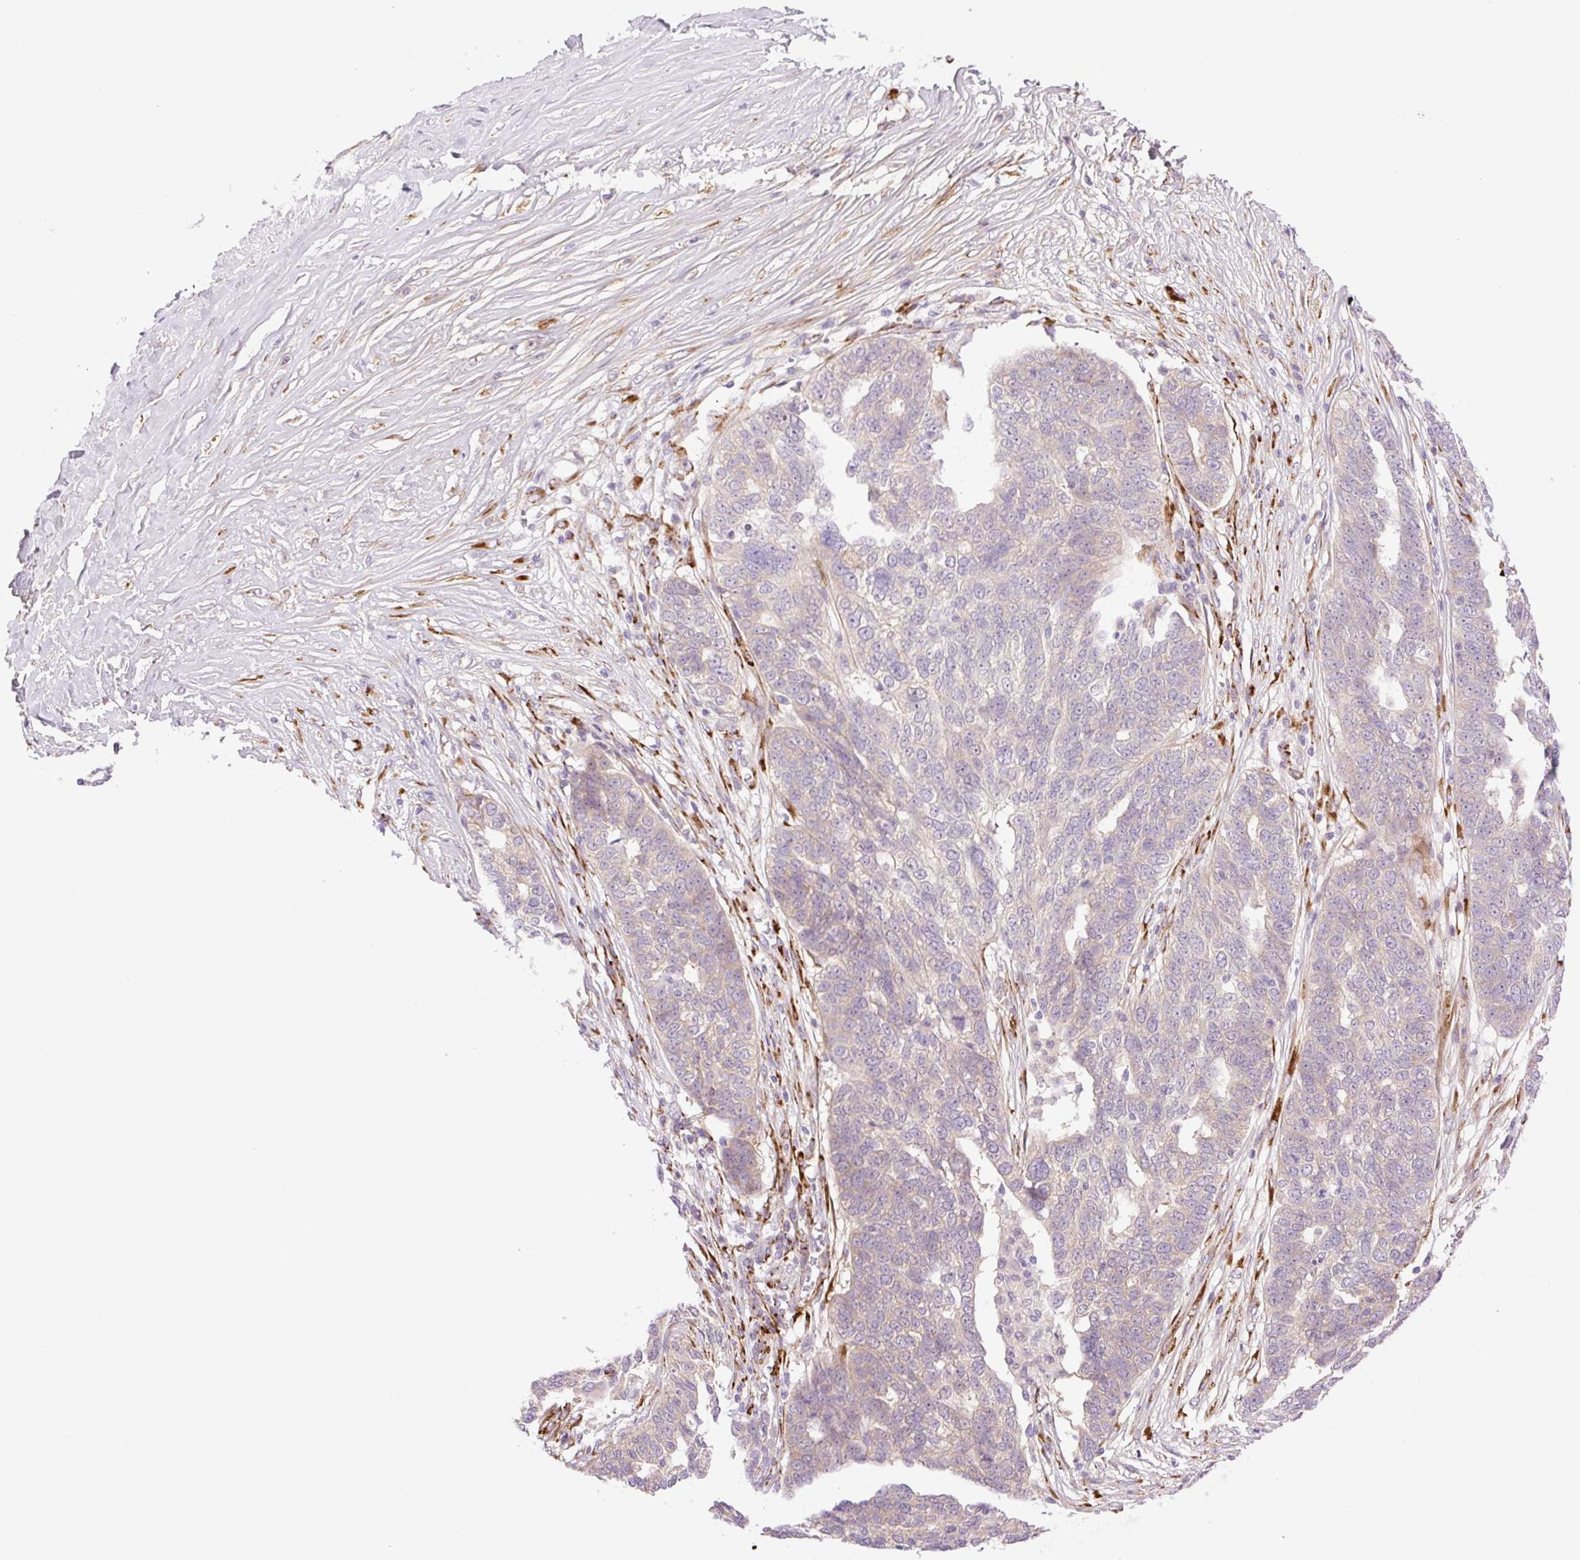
{"staining": {"intensity": "weak", "quantity": "<25%", "location": "cytoplasmic/membranous"}, "tissue": "ovarian cancer", "cell_type": "Tumor cells", "image_type": "cancer", "snomed": [{"axis": "morphology", "description": "Cystadenocarcinoma, serous, NOS"}, {"axis": "topography", "description": "Ovary"}], "caption": "An immunohistochemistry image of ovarian serous cystadenocarcinoma is shown. There is no staining in tumor cells of ovarian serous cystadenocarcinoma.", "gene": "COL5A1", "patient": {"sex": "female", "age": 59}}